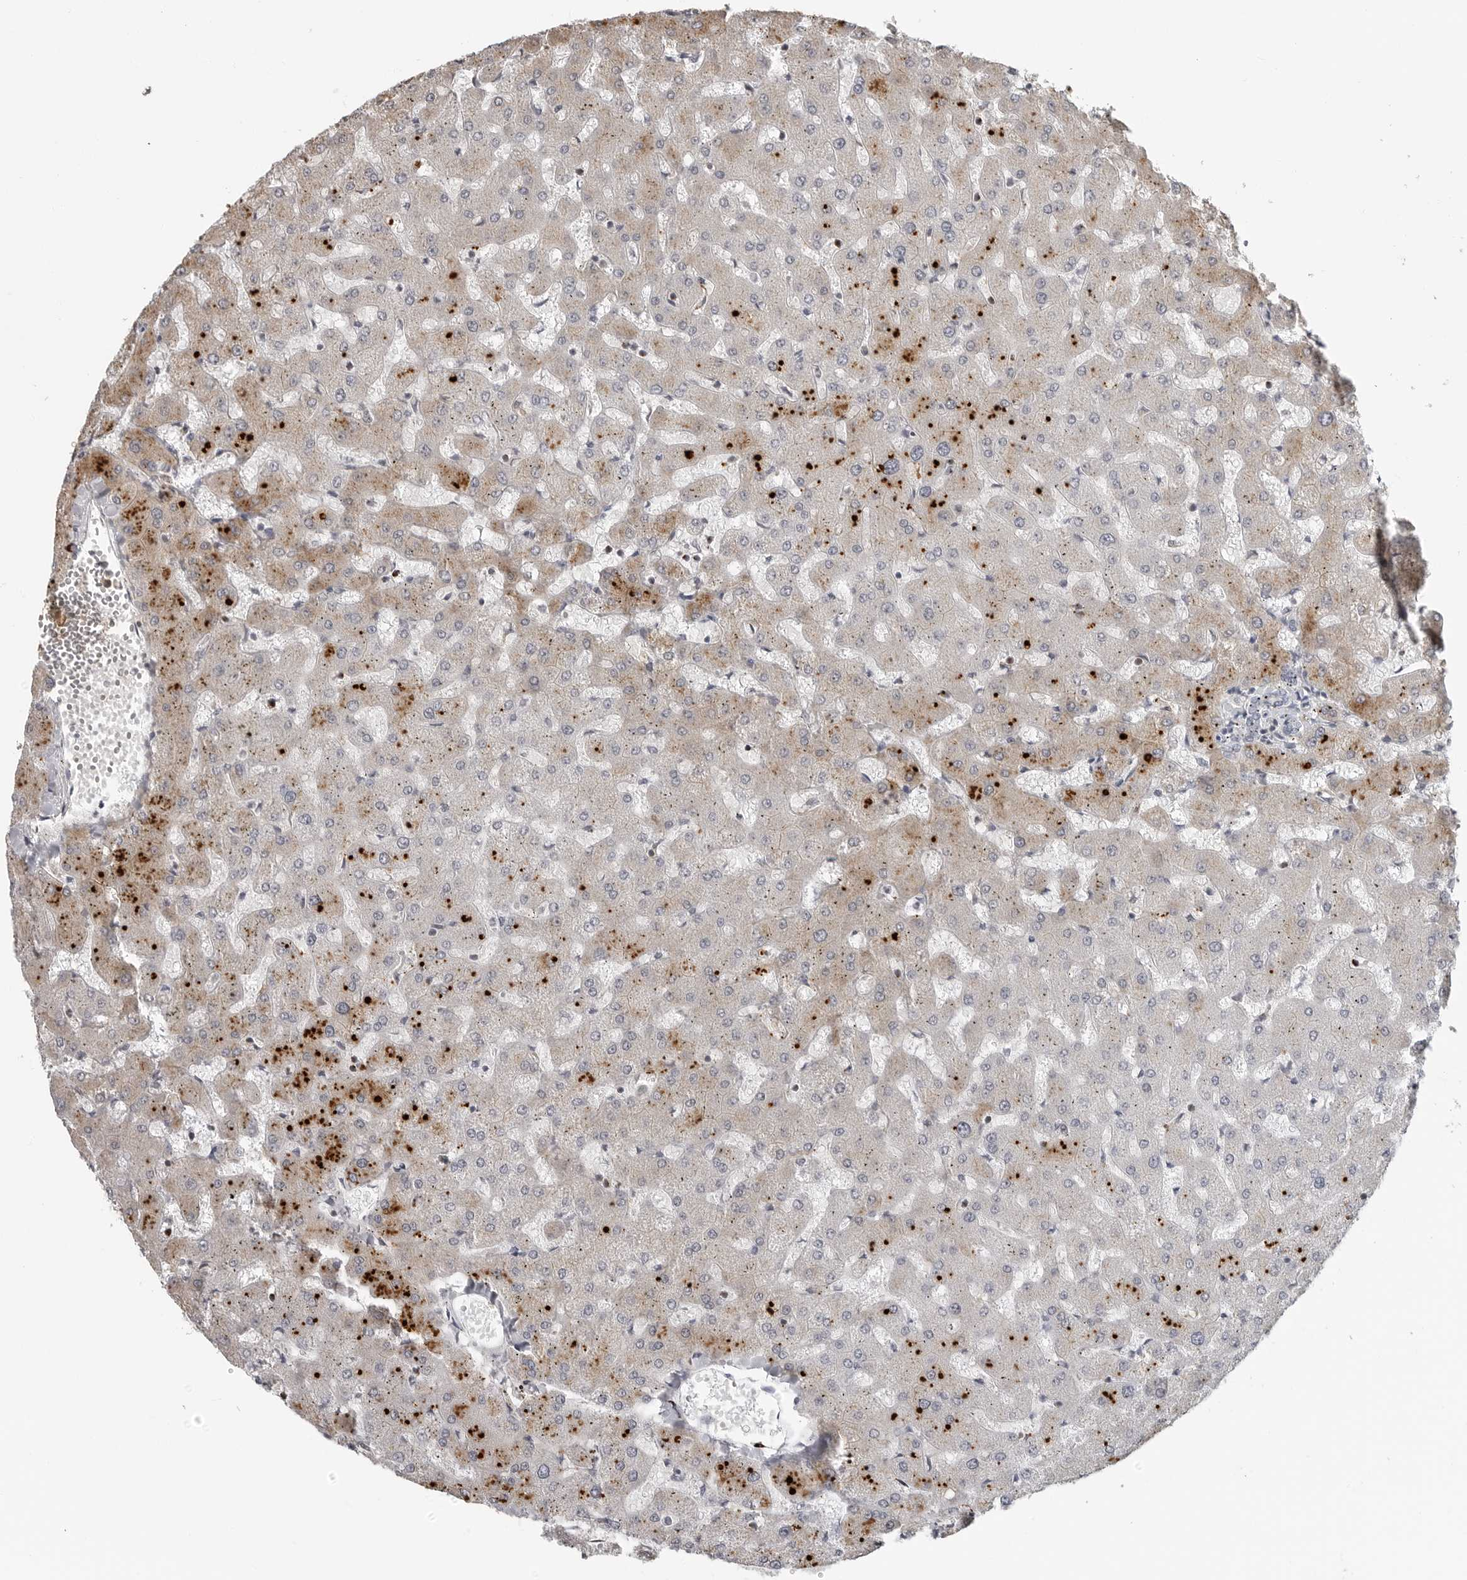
{"staining": {"intensity": "negative", "quantity": "none", "location": "none"}, "tissue": "liver", "cell_type": "Cholangiocytes", "image_type": "normal", "snomed": [{"axis": "morphology", "description": "Normal tissue, NOS"}, {"axis": "topography", "description": "Liver"}], "caption": "Protein analysis of benign liver exhibits no significant positivity in cholangiocytes.", "gene": "CXCR5", "patient": {"sex": "female", "age": 63}}